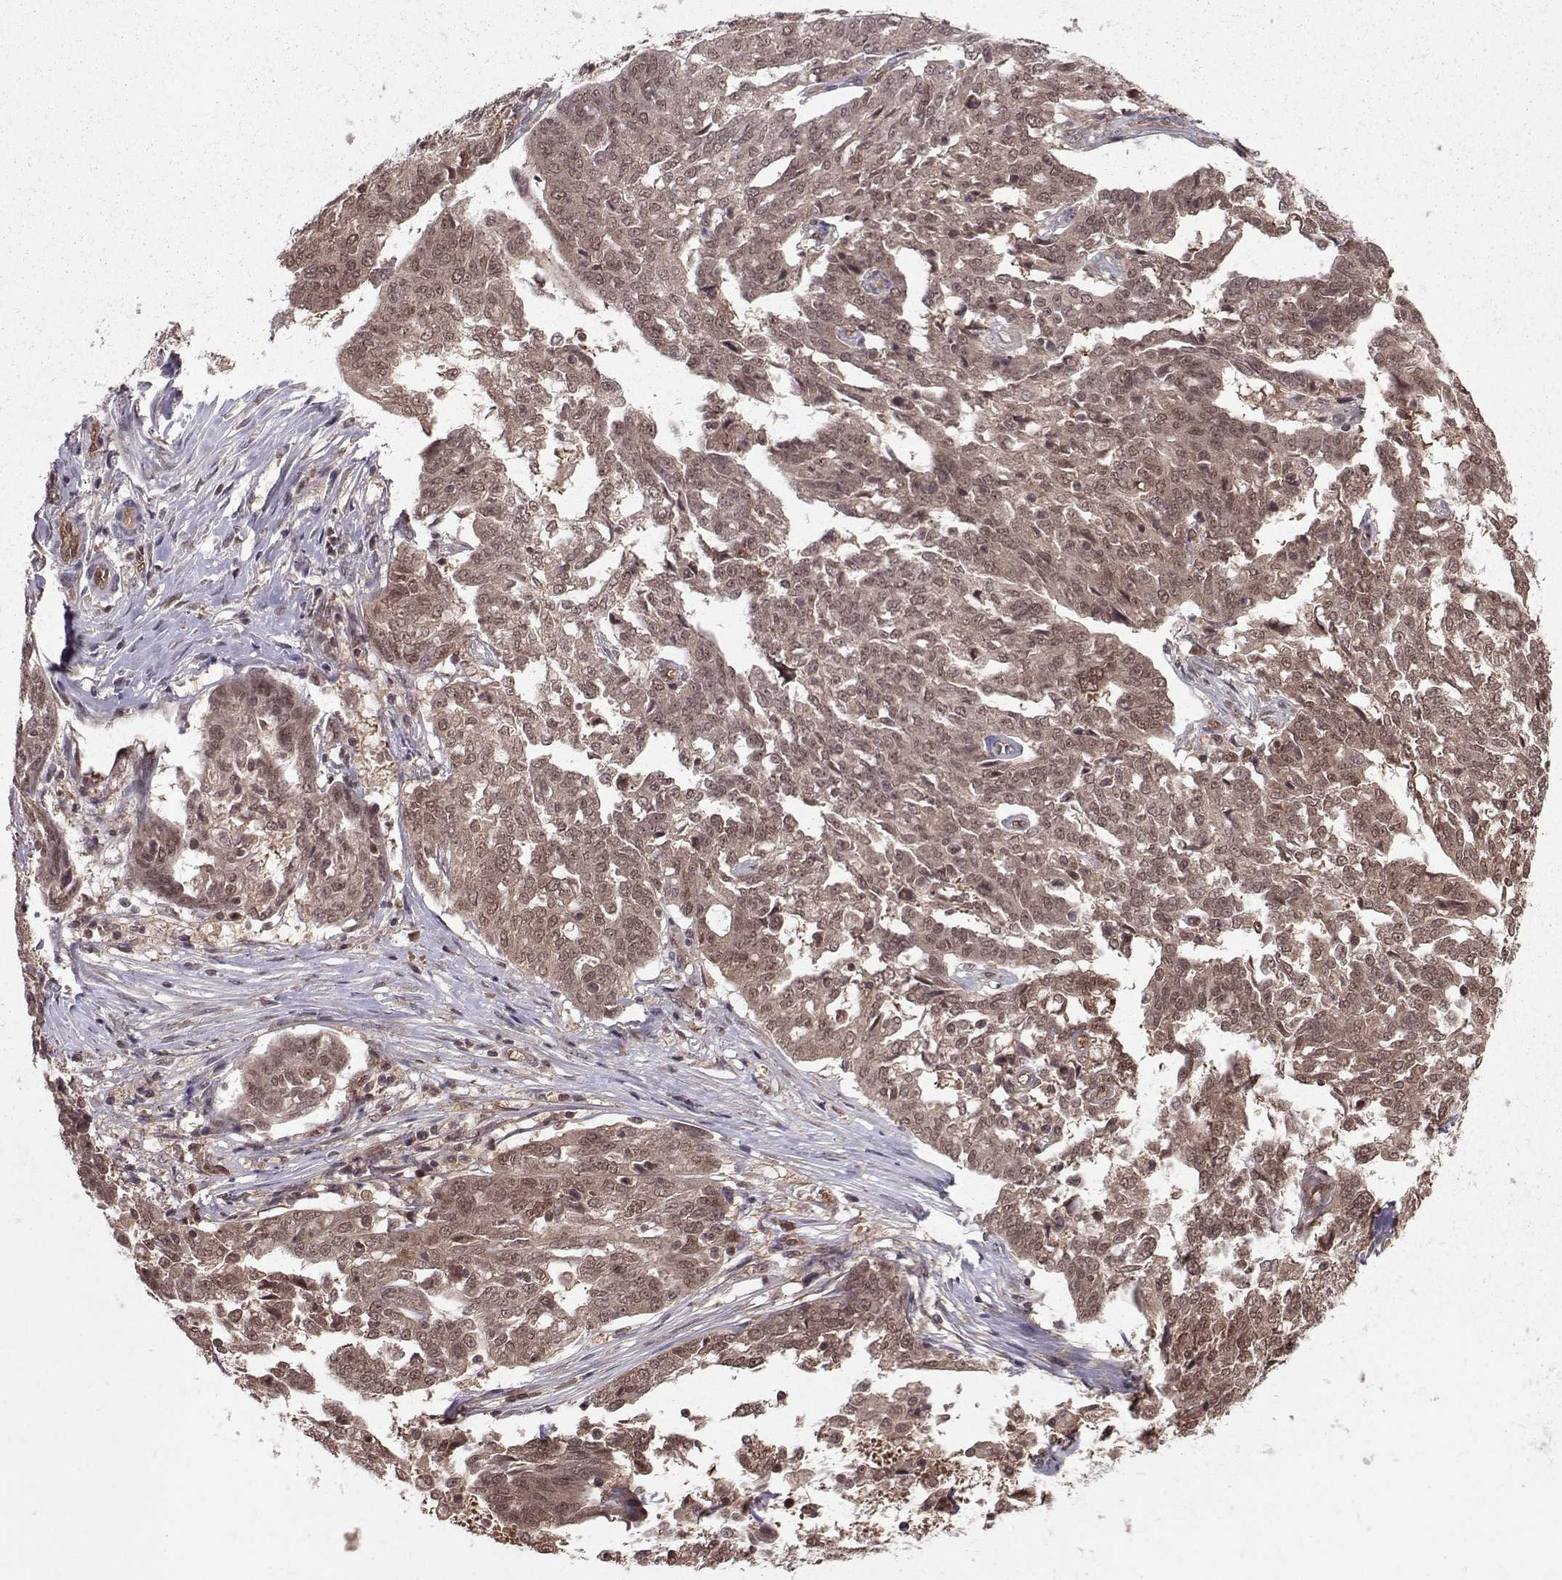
{"staining": {"intensity": "weak", "quantity": ">75%", "location": "cytoplasmic/membranous"}, "tissue": "ovarian cancer", "cell_type": "Tumor cells", "image_type": "cancer", "snomed": [{"axis": "morphology", "description": "Cystadenocarcinoma, serous, NOS"}, {"axis": "topography", "description": "Ovary"}], "caption": "Tumor cells show low levels of weak cytoplasmic/membranous positivity in approximately >75% of cells in serous cystadenocarcinoma (ovarian).", "gene": "PPP2R2A", "patient": {"sex": "female", "age": 67}}